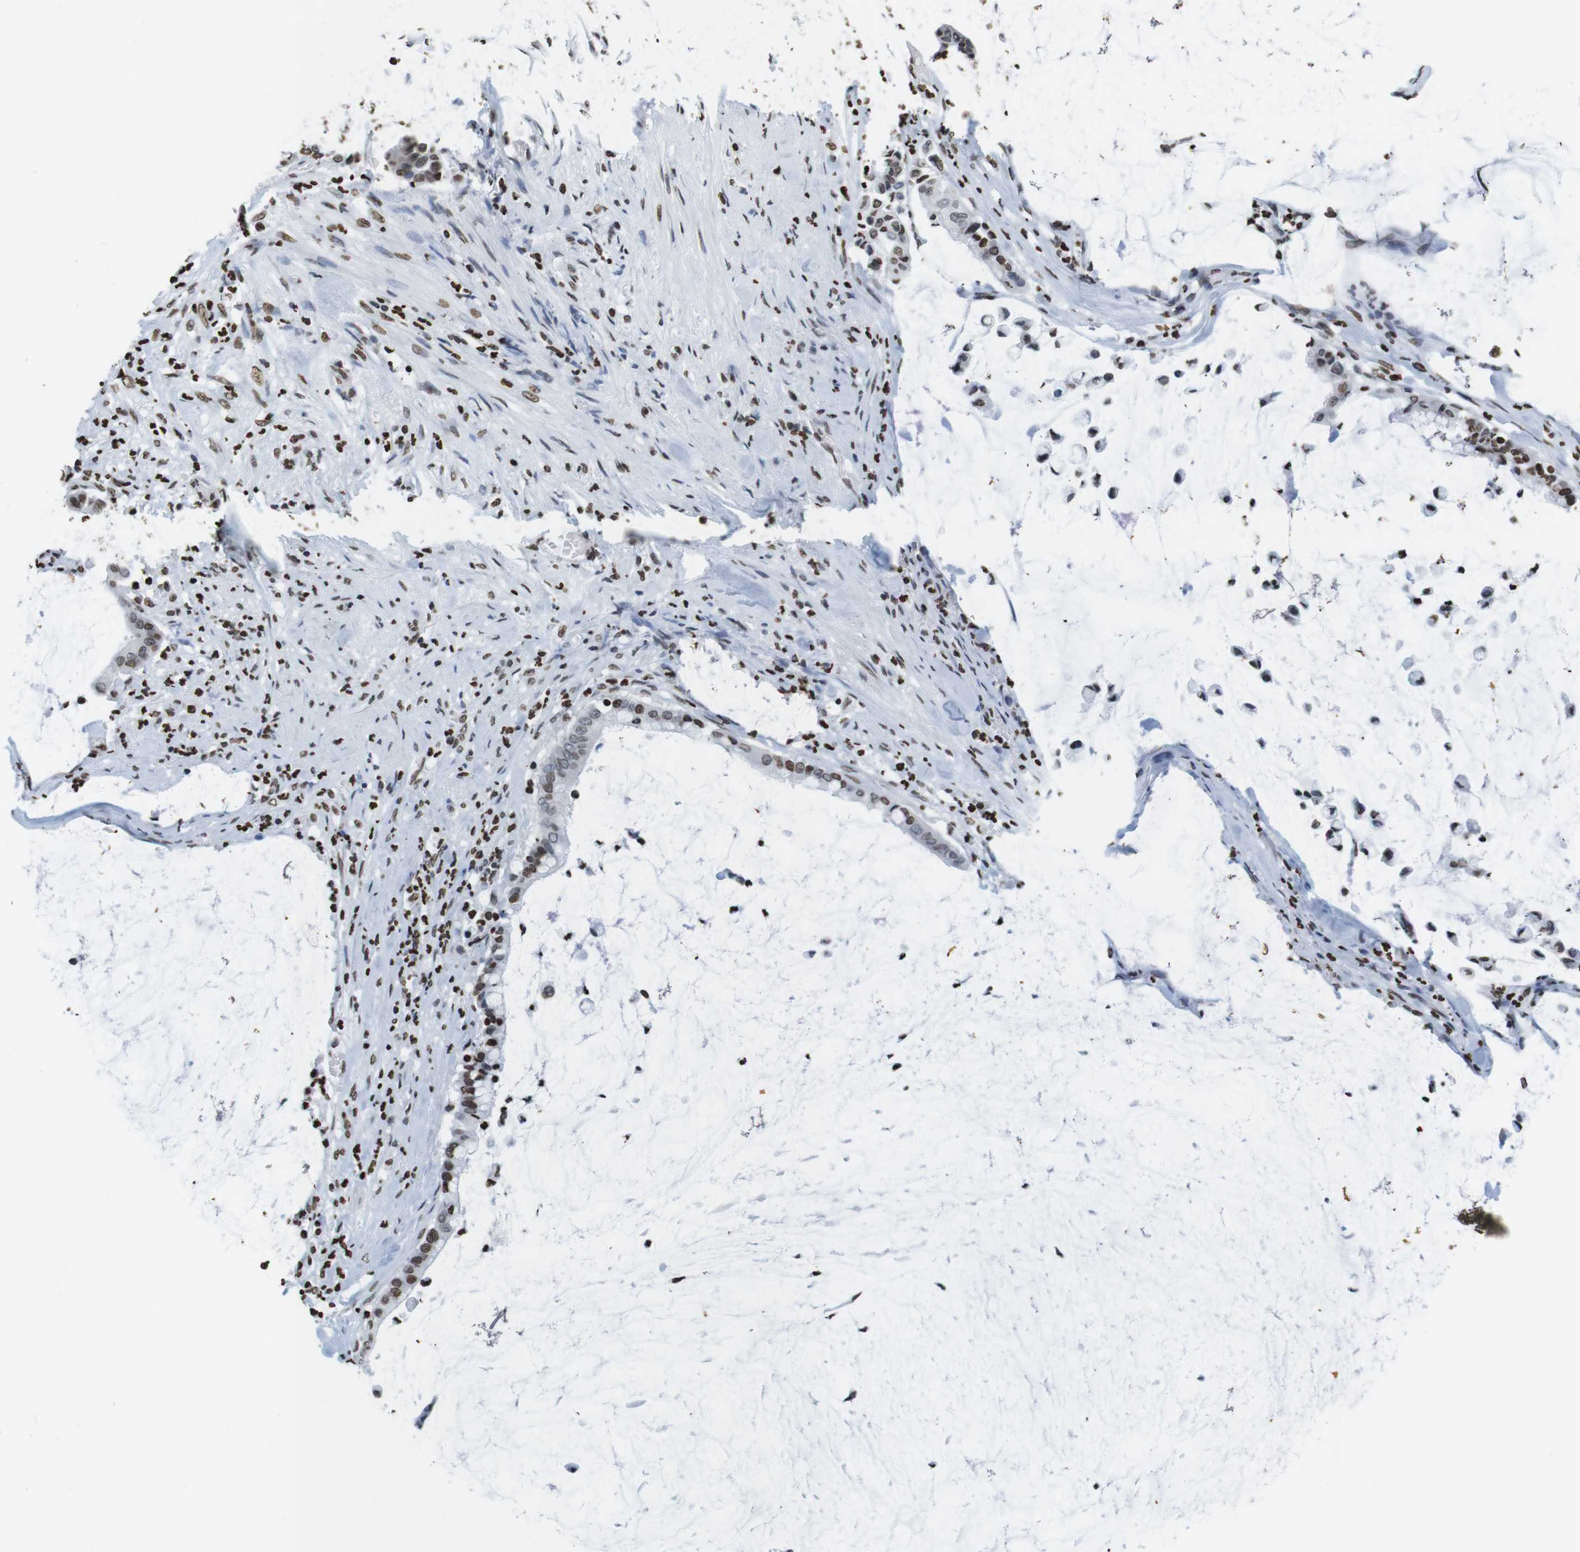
{"staining": {"intensity": "moderate", "quantity": ">75%", "location": "nuclear"}, "tissue": "pancreatic cancer", "cell_type": "Tumor cells", "image_type": "cancer", "snomed": [{"axis": "morphology", "description": "Adenocarcinoma, NOS"}, {"axis": "topography", "description": "Pancreas"}], "caption": "Human pancreatic adenocarcinoma stained with a brown dye demonstrates moderate nuclear positive expression in about >75% of tumor cells.", "gene": "BSX", "patient": {"sex": "male", "age": 41}}